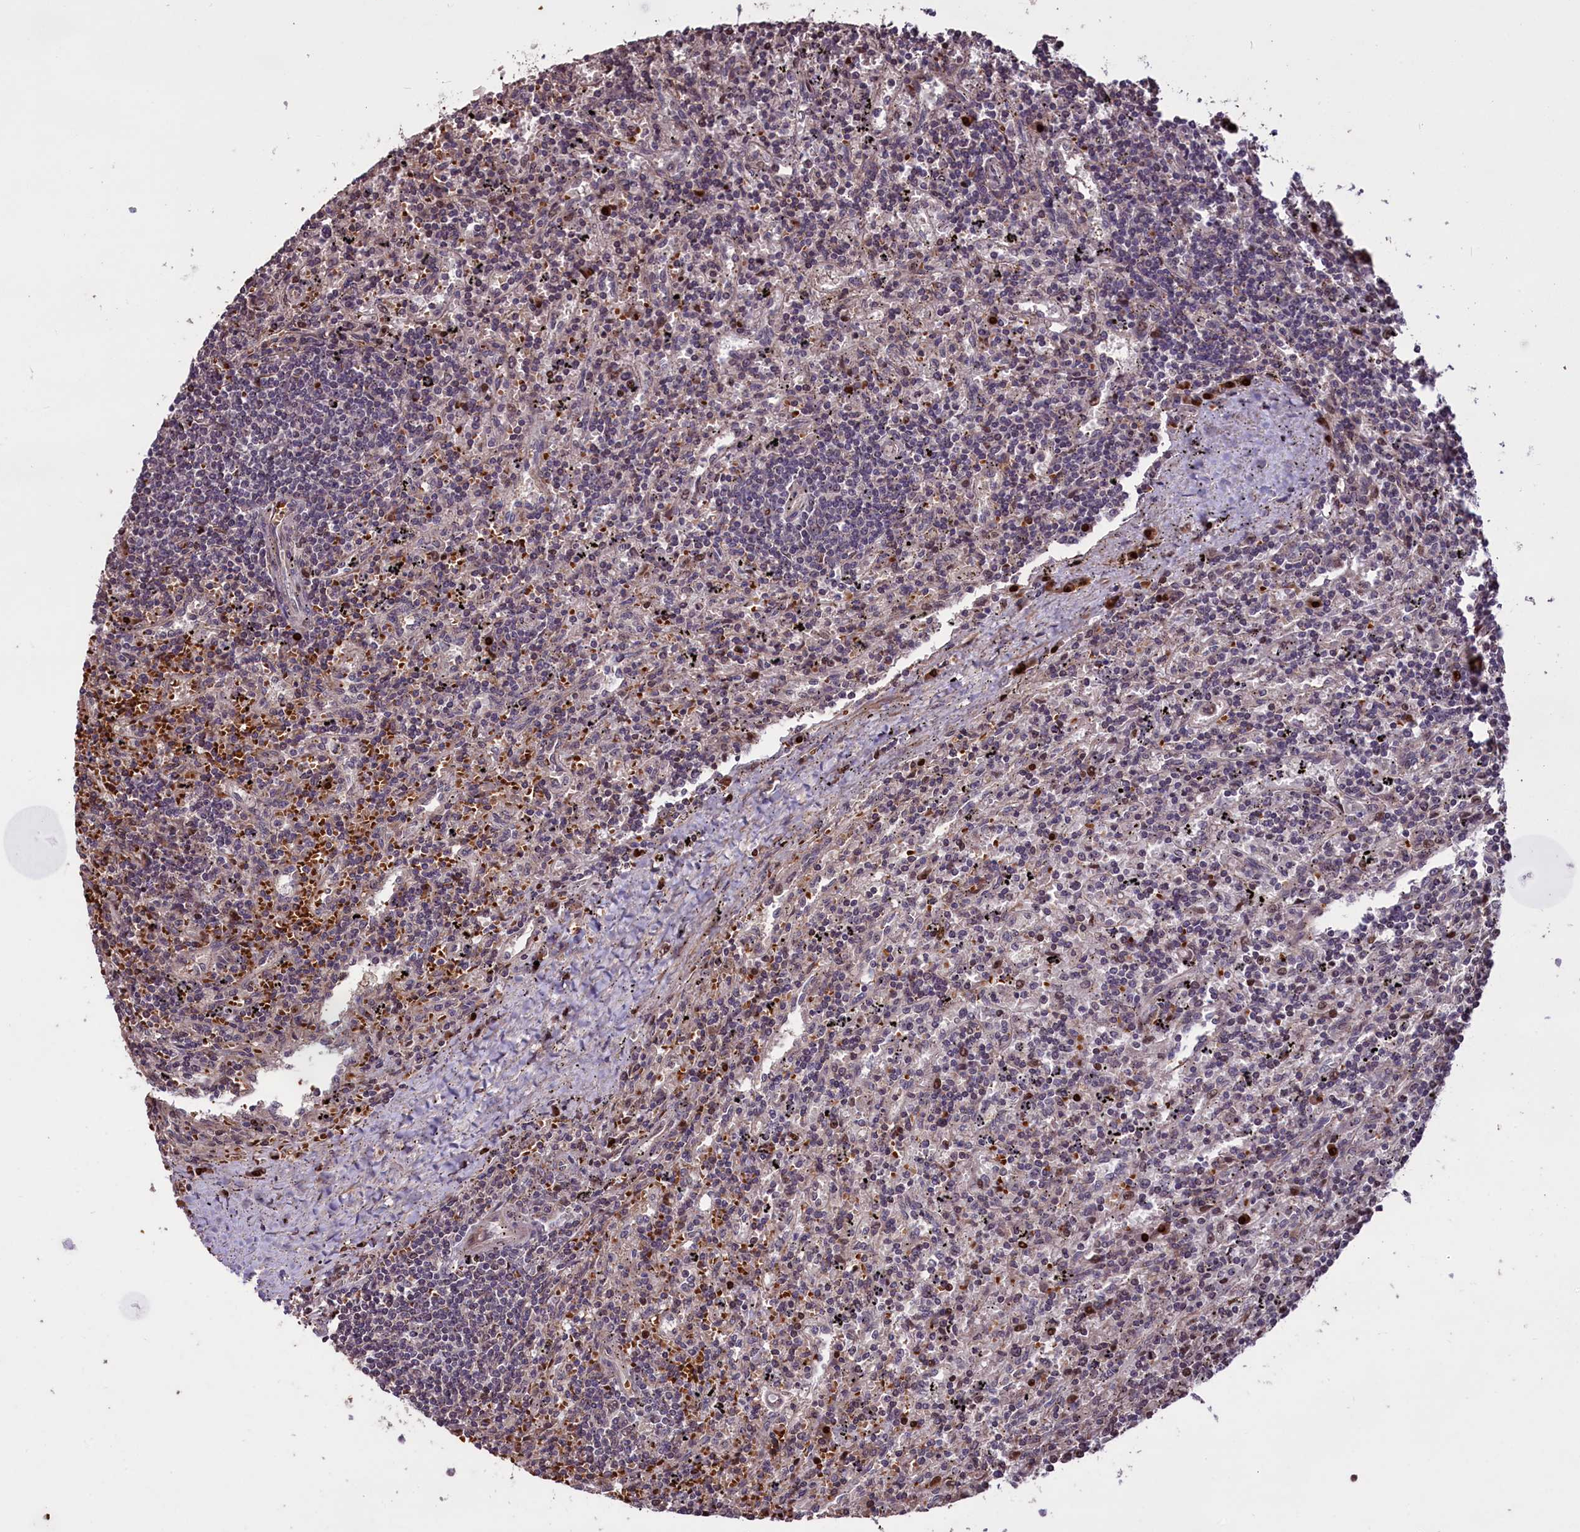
{"staining": {"intensity": "negative", "quantity": "none", "location": "none"}, "tissue": "lymphoma", "cell_type": "Tumor cells", "image_type": "cancer", "snomed": [{"axis": "morphology", "description": "Malignant lymphoma, non-Hodgkin's type, Low grade"}, {"axis": "topography", "description": "Spleen"}], "caption": "A micrograph of malignant lymphoma, non-Hodgkin's type (low-grade) stained for a protein exhibits no brown staining in tumor cells.", "gene": "SHFL", "patient": {"sex": "male", "age": 76}}